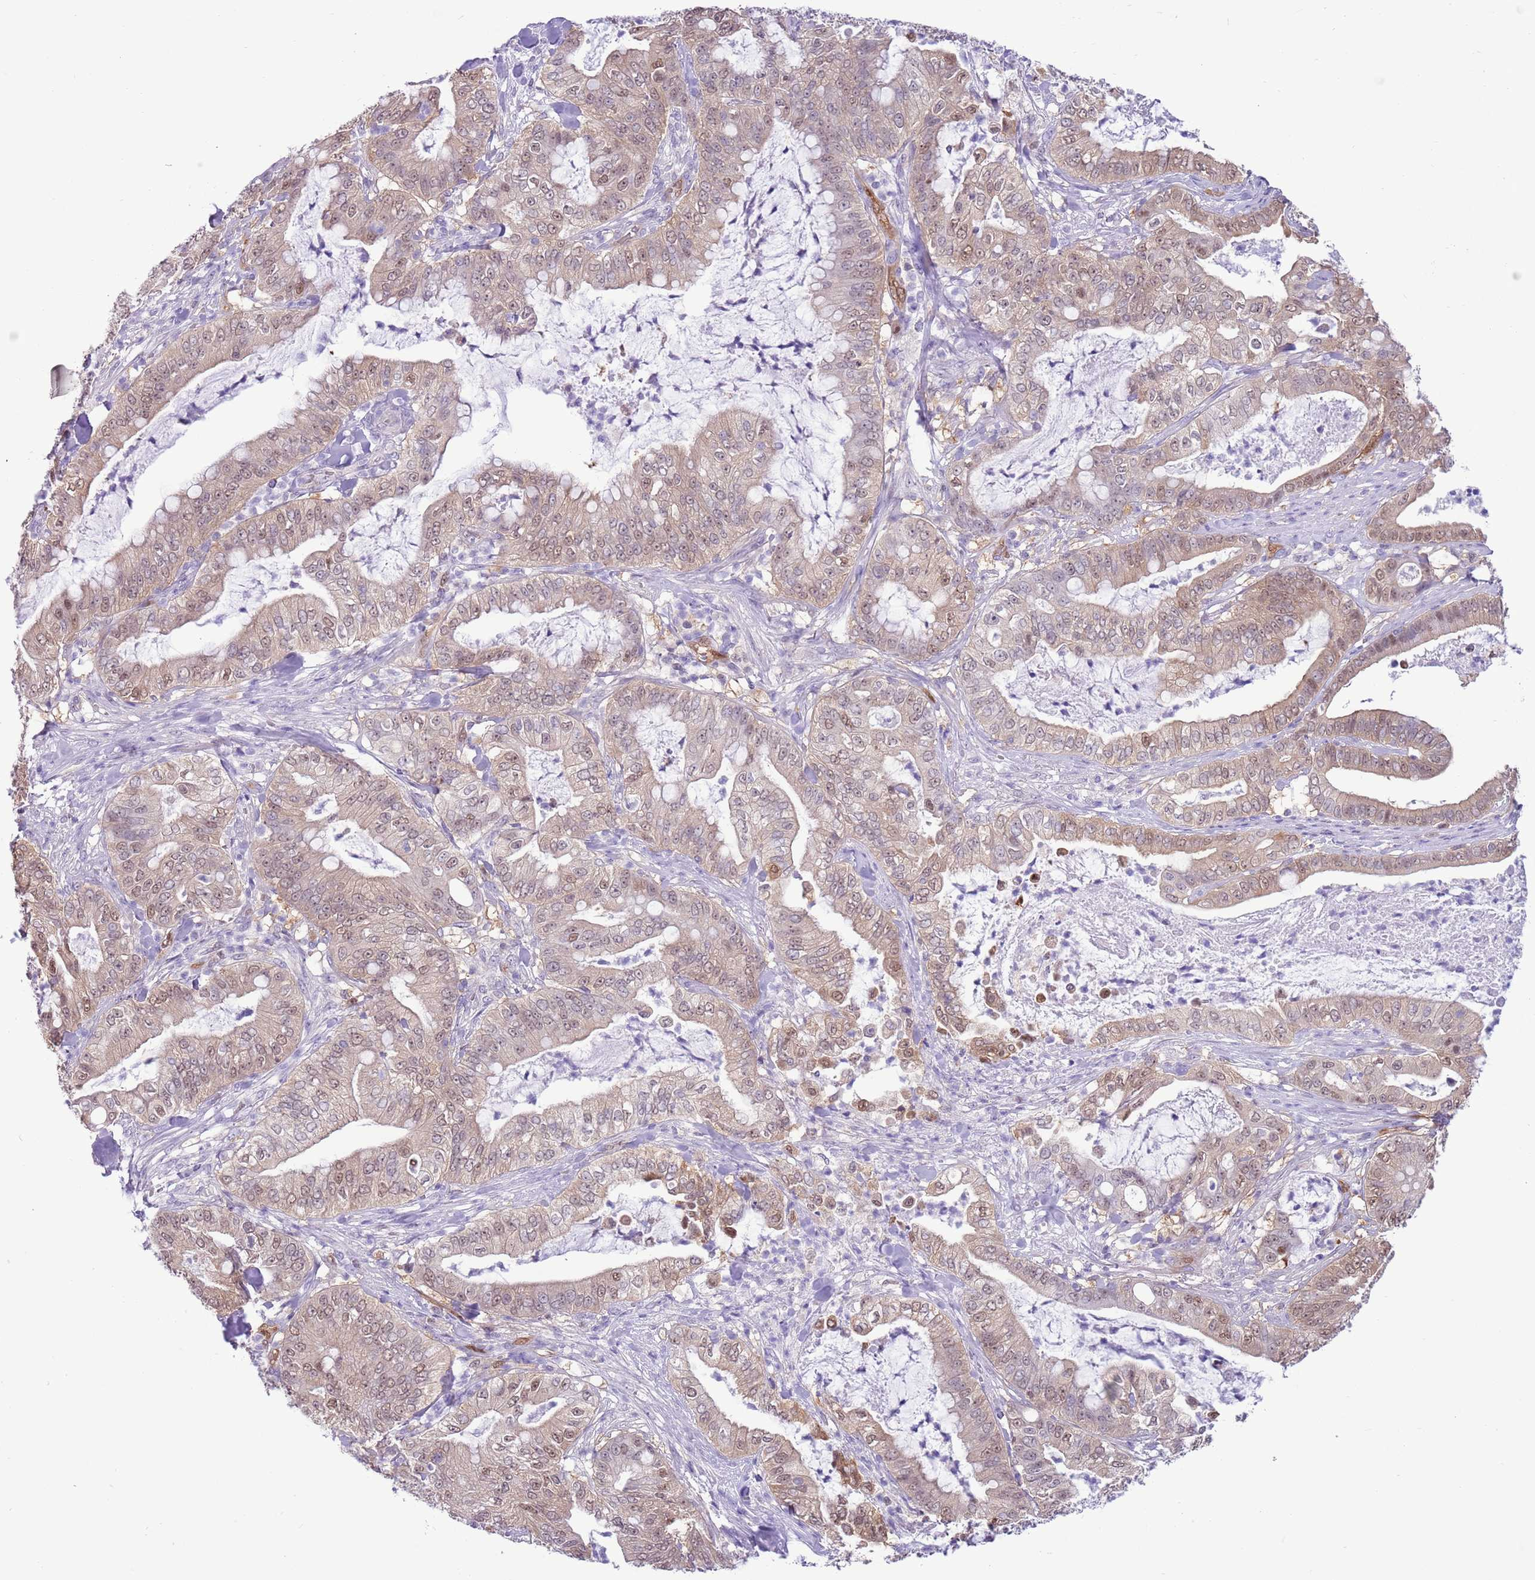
{"staining": {"intensity": "weak", "quantity": ">75%", "location": "cytoplasmic/membranous,nuclear"}, "tissue": "pancreatic cancer", "cell_type": "Tumor cells", "image_type": "cancer", "snomed": [{"axis": "morphology", "description": "Adenocarcinoma, NOS"}, {"axis": "topography", "description": "Pancreas"}], "caption": "A photomicrograph of human pancreatic cancer (adenocarcinoma) stained for a protein displays weak cytoplasmic/membranous and nuclear brown staining in tumor cells.", "gene": "DDI2", "patient": {"sex": "male", "age": 71}}